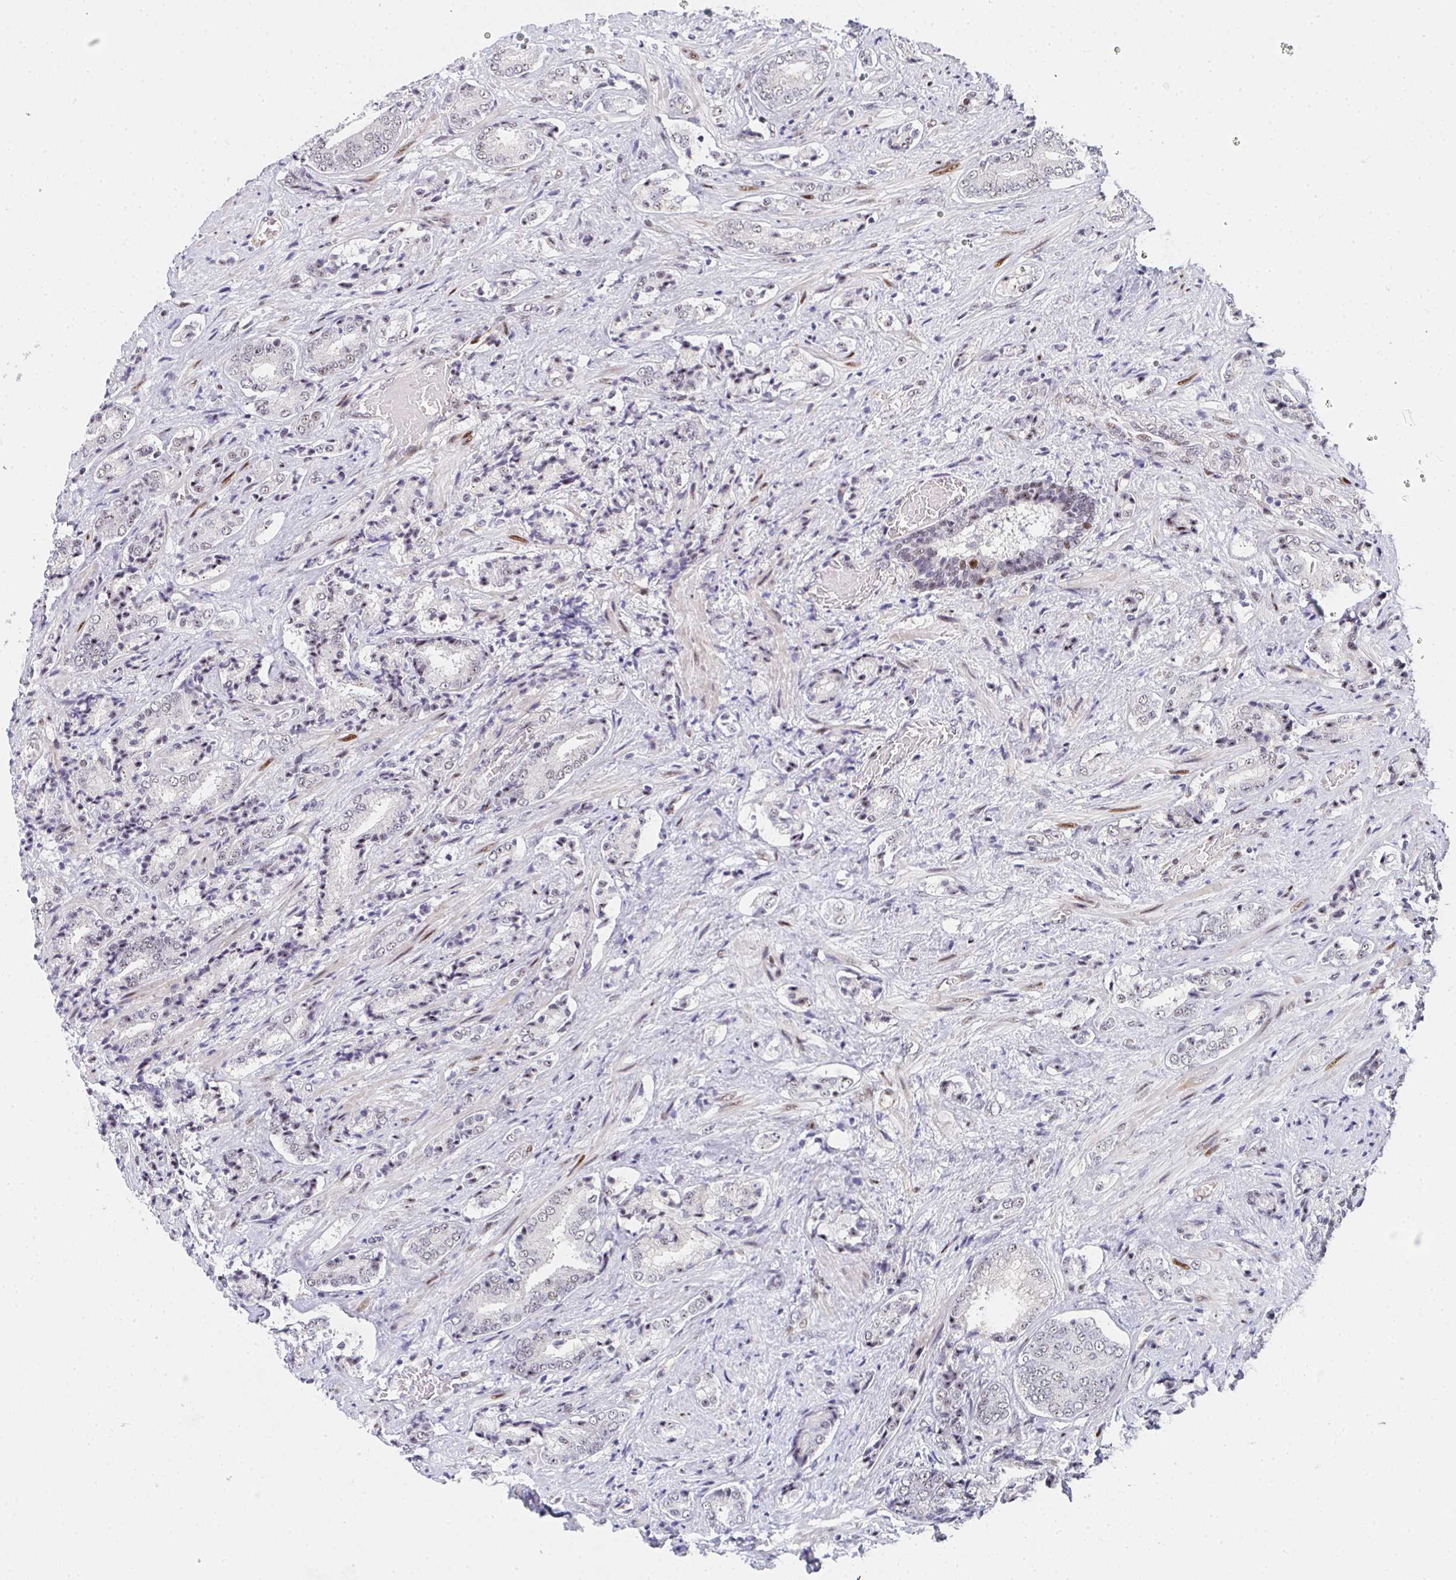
{"staining": {"intensity": "weak", "quantity": "<25%", "location": "nuclear"}, "tissue": "prostate cancer", "cell_type": "Tumor cells", "image_type": "cancer", "snomed": [{"axis": "morphology", "description": "Adenocarcinoma, High grade"}, {"axis": "topography", "description": "Prostate"}], "caption": "This is an immunohistochemistry (IHC) photomicrograph of prostate cancer. There is no positivity in tumor cells.", "gene": "ZIC3", "patient": {"sex": "male", "age": 62}}